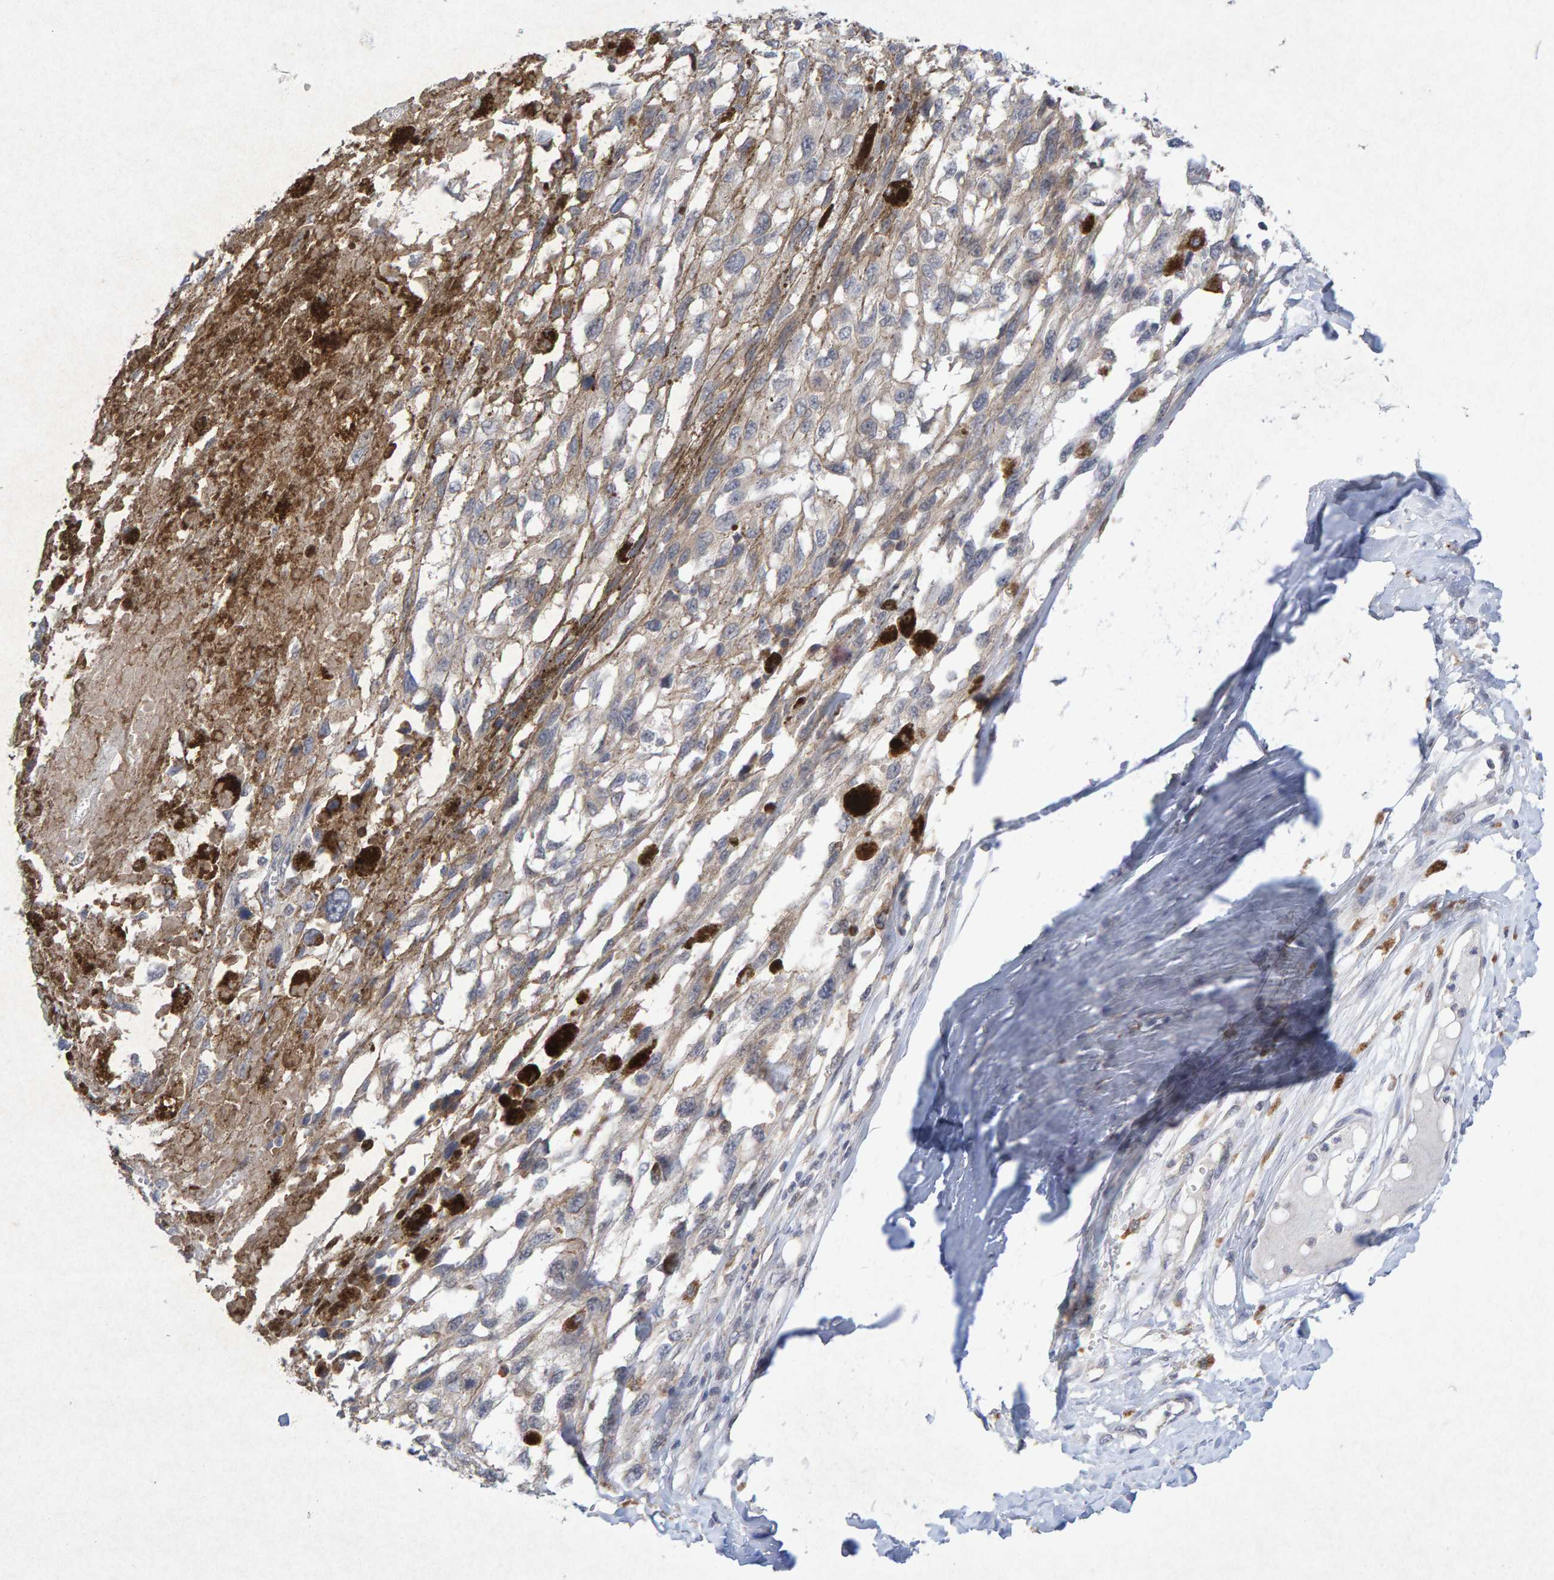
{"staining": {"intensity": "negative", "quantity": "none", "location": "none"}, "tissue": "melanoma", "cell_type": "Tumor cells", "image_type": "cancer", "snomed": [{"axis": "morphology", "description": "Malignant melanoma, Metastatic site"}, {"axis": "topography", "description": "Lymph node"}], "caption": "Photomicrograph shows no protein positivity in tumor cells of melanoma tissue.", "gene": "CDH2", "patient": {"sex": "male", "age": 59}}